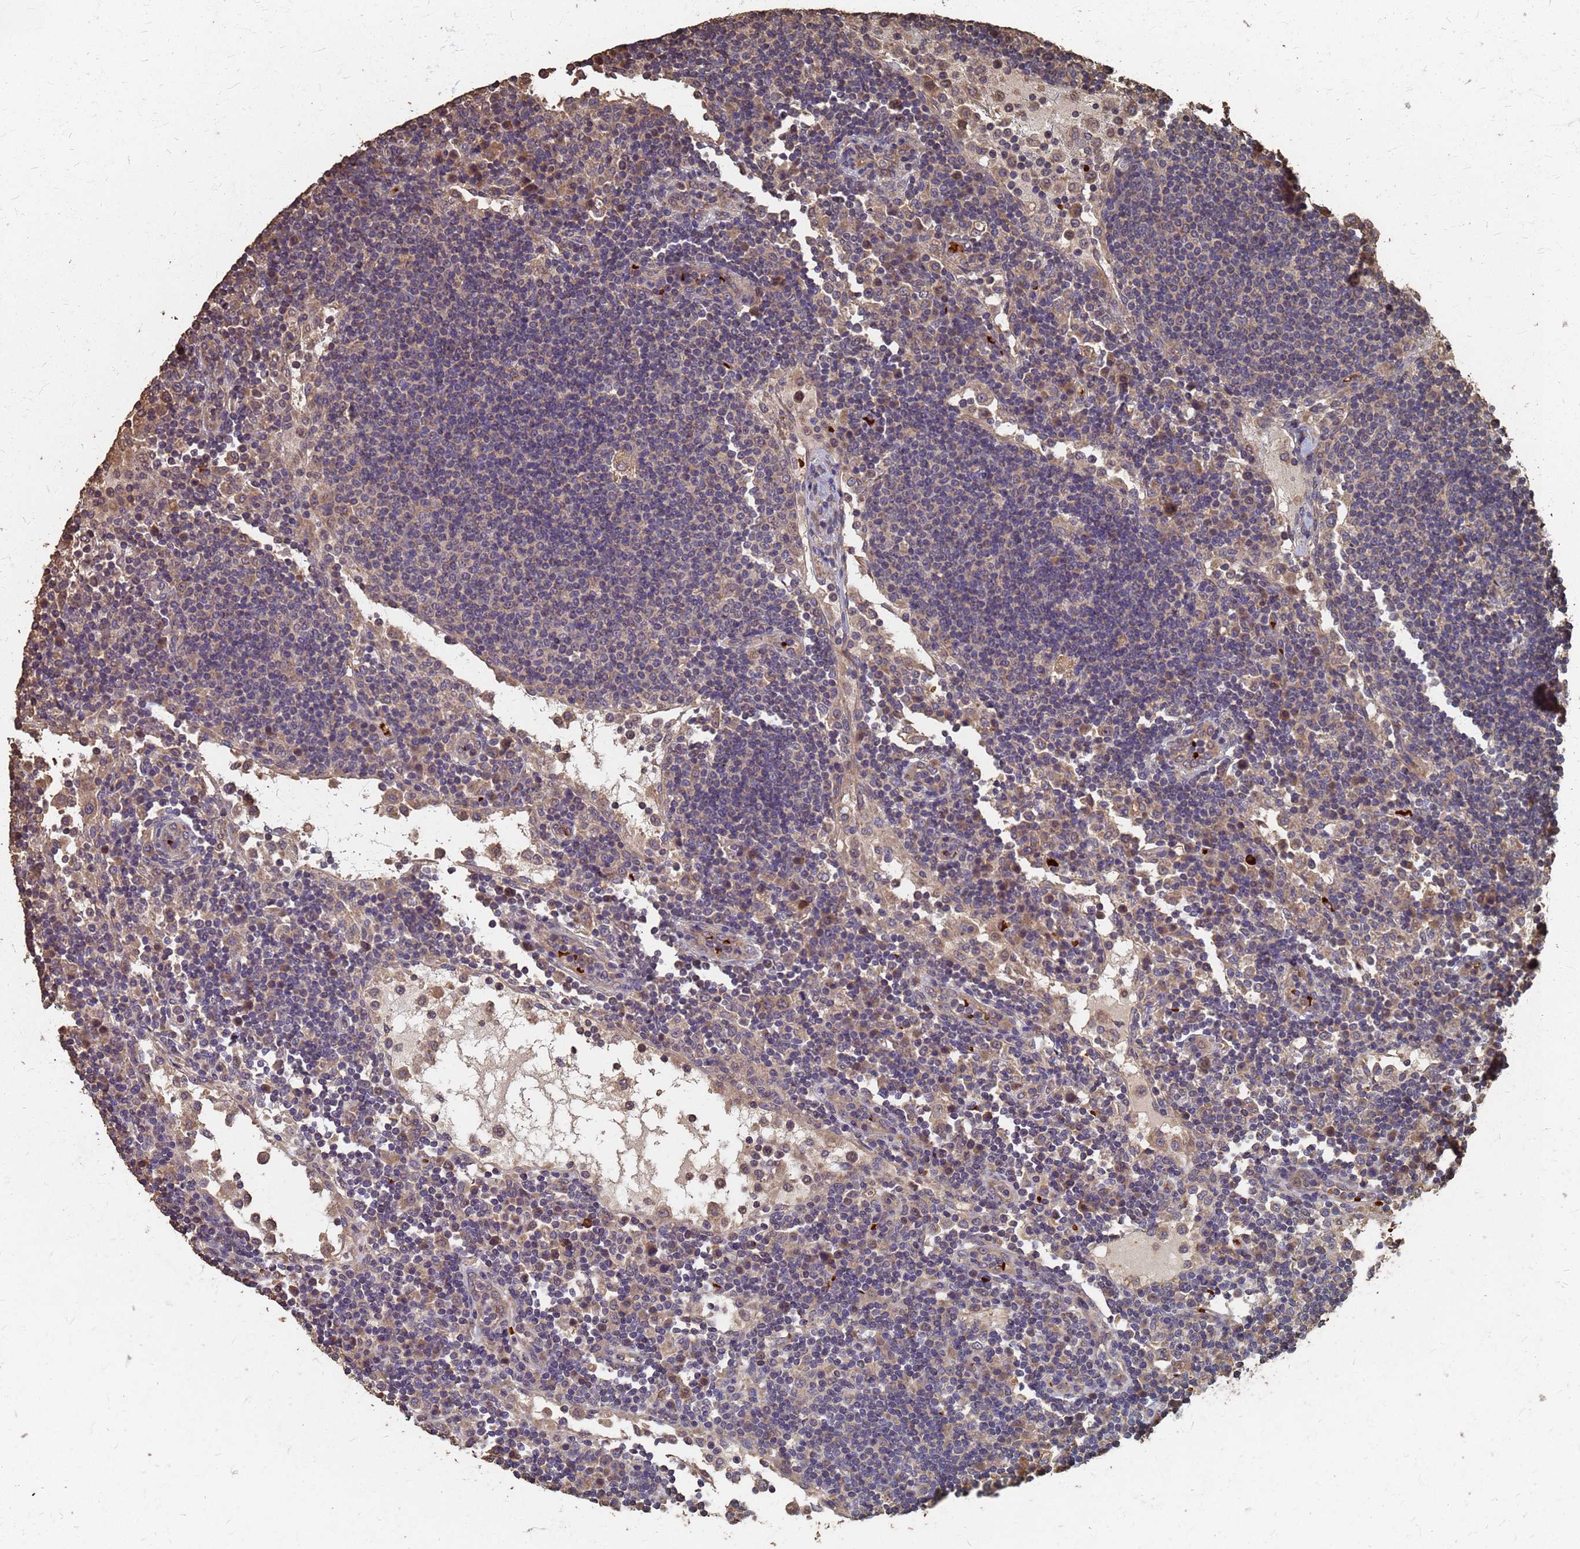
{"staining": {"intensity": "weak", "quantity": "<25%", "location": "cytoplasmic/membranous"}, "tissue": "lymph node", "cell_type": "Non-germinal center cells", "image_type": "normal", "snomed": [{"axis": "morphology", "description": "Normal tissue, NOS"}, {"axis": "topography", "description": "Lymph node"}], "caption": "This is a histopathology image of immunohistochemistry (IHC) staining of benign lymph node, which shows no positivity in non-germinal center cells.", "gene": "DPH5", "patient": {"sex": "female", "age": 53}}